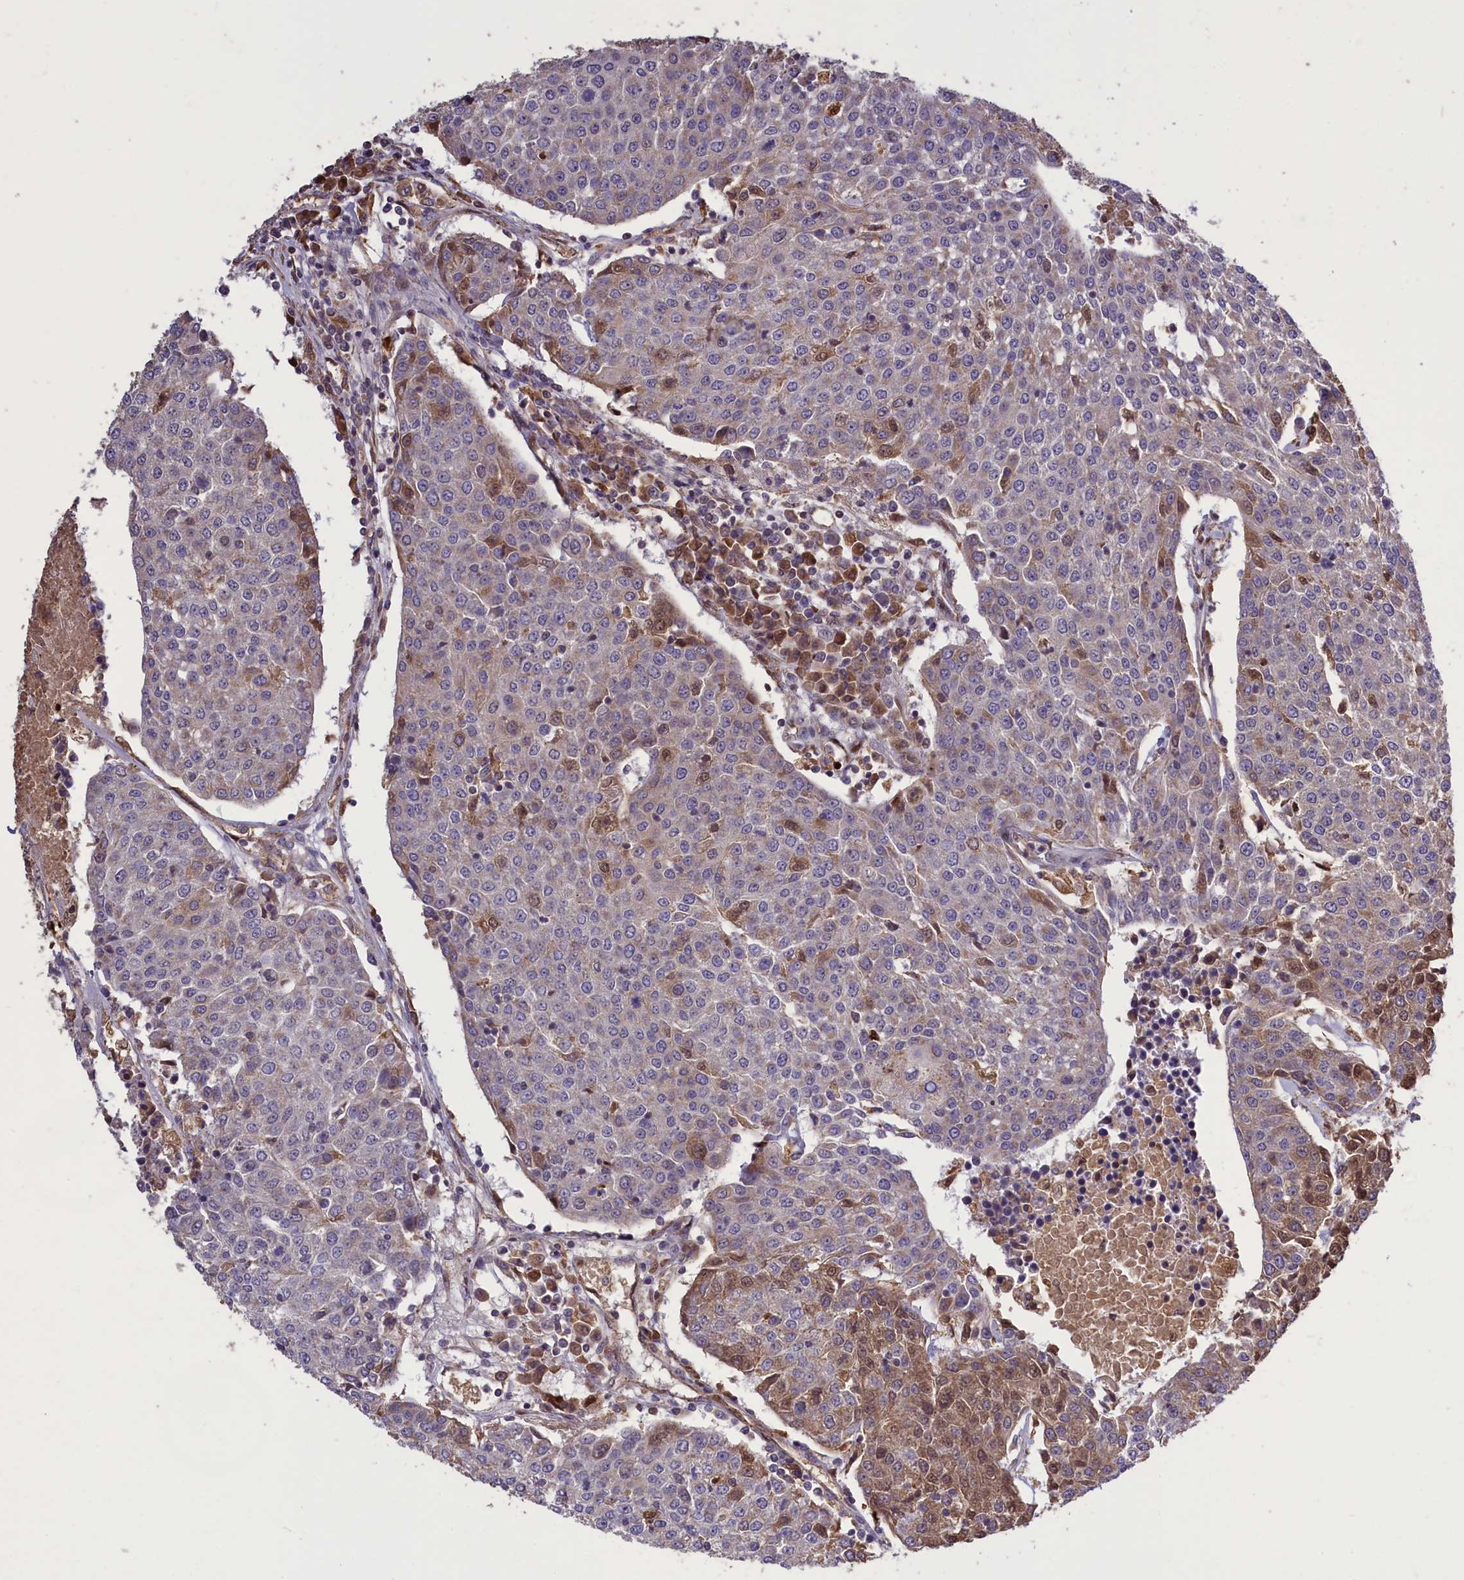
{"staining": {"intensity": "weak", "quantity": "<25%", "location": "cytoplasmic/membranous,nuclear"}, "tissue": "urothelial cancer", "cell_type": "Tumor cells", "image_type": "cancer", "snomed": [{"axis": "morphology", "description": "Urothelial carcinoma, High grade"}, {"axis": "topography", "description": "Urinary bladder"}], "caption": "This is an immunohistochemistry histopathology image of human urothelial cancer. There is no positivity in tumor cells.", "gene": "CLRN2", "patient": {"sex": "female", "age": 85}}